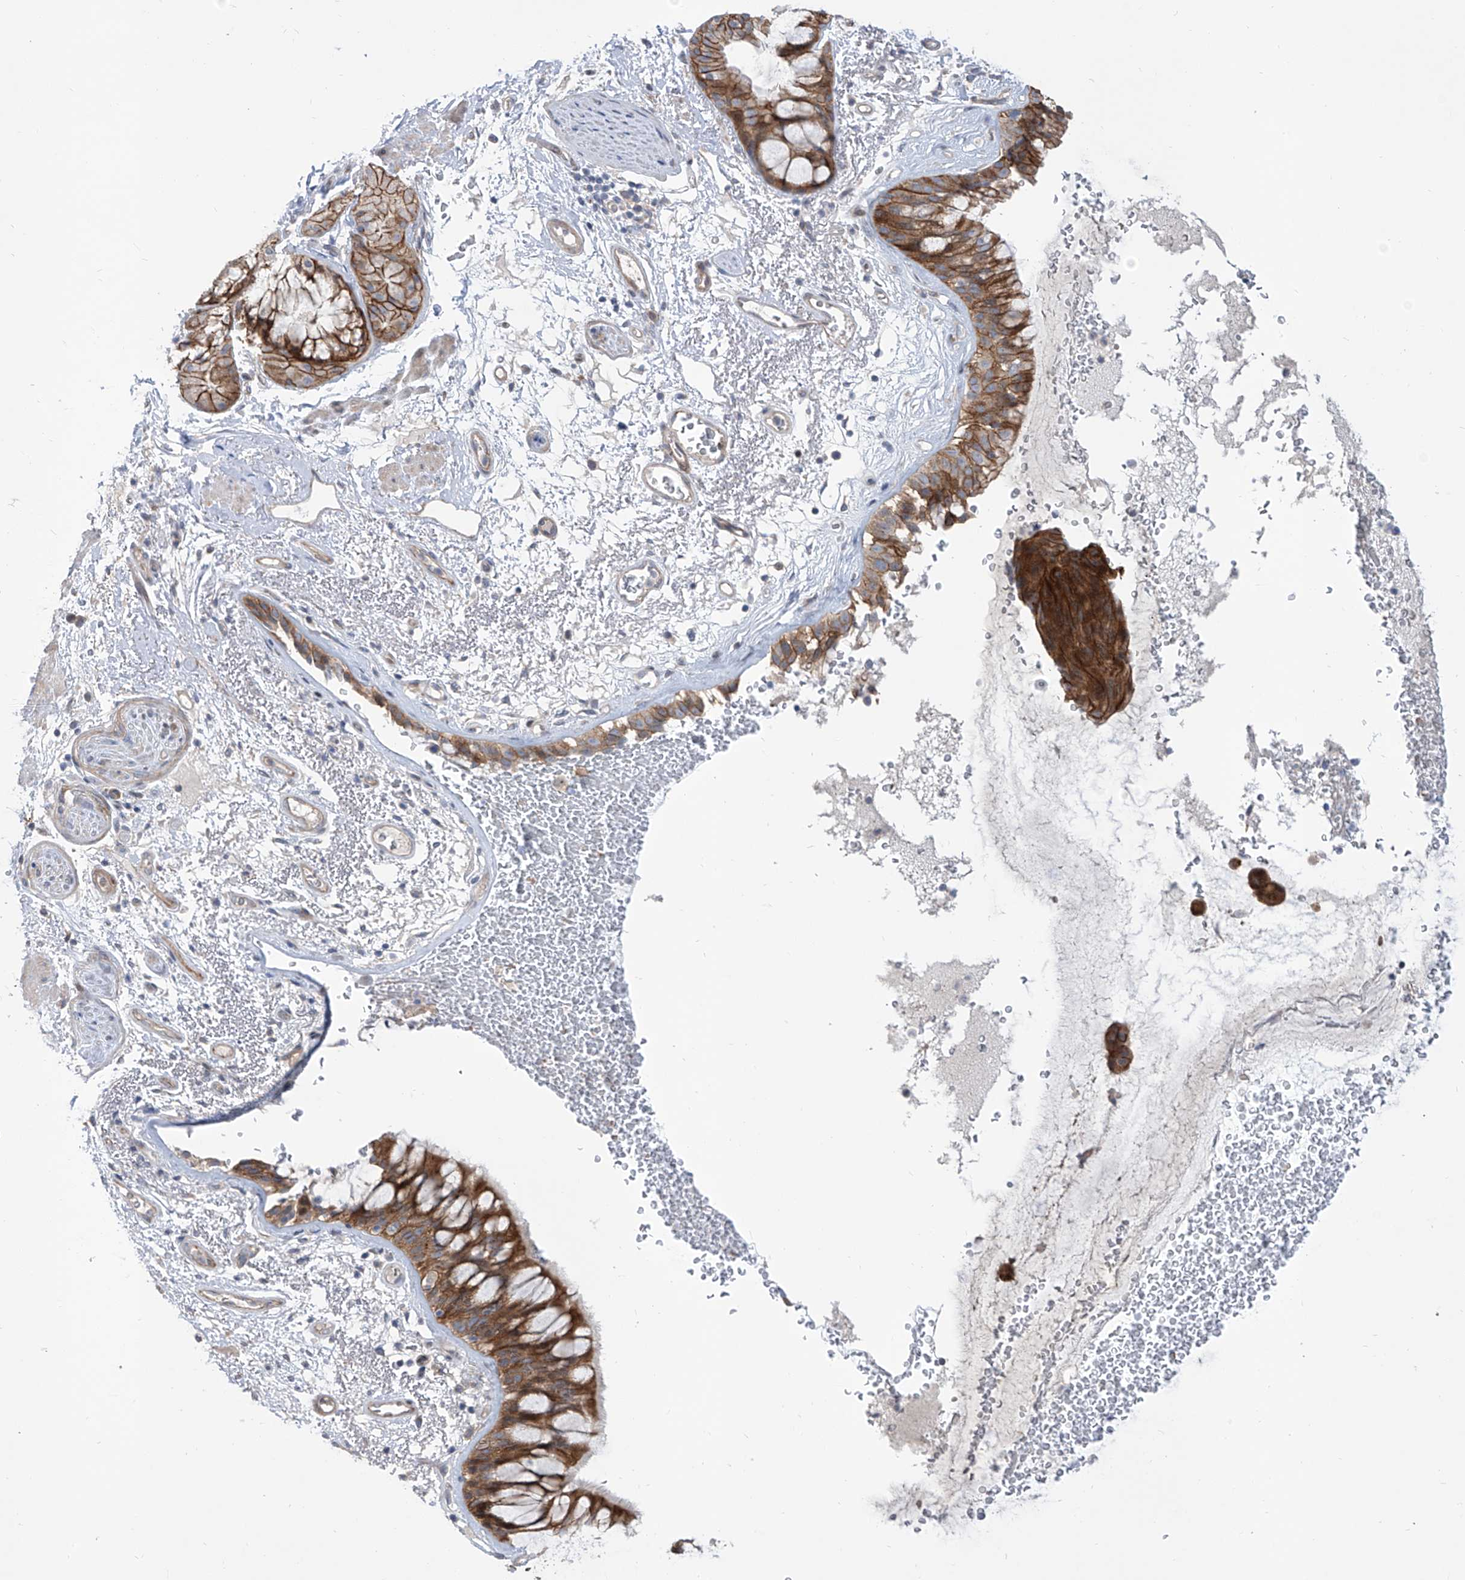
{"staining": {"intensity": "moderate", "quantity": ">75%", "location": "cytoplasmic/membranous"}, "tissue": "bronchus", "cell_type": "Respiratory epithelial cells", "image_type": "normal", "snomed": [{"axis": "morphology", "description": "Normal tissue, NOS"}, {"axis": "morphology", "description": "Squamous cell carcinoma, NOS"}, {"axis": "topography", "description": "Lymph node"}, {"axis": "topography", "description": "Bronchus"}, {"axis": "topography", "description": "Lung"}], "caption": "Immunohistochemical staining of unremarkable human bronchus exhibits >75% levels of moderate cytoplasmic/membranous protein expression in approximately >75% of respiratory epithelial cells. (DAB = brown stain, brightfield microscopy at high magnification).", "gene": "LRRC1", "patient": {"sex": "male", "age": 66}}